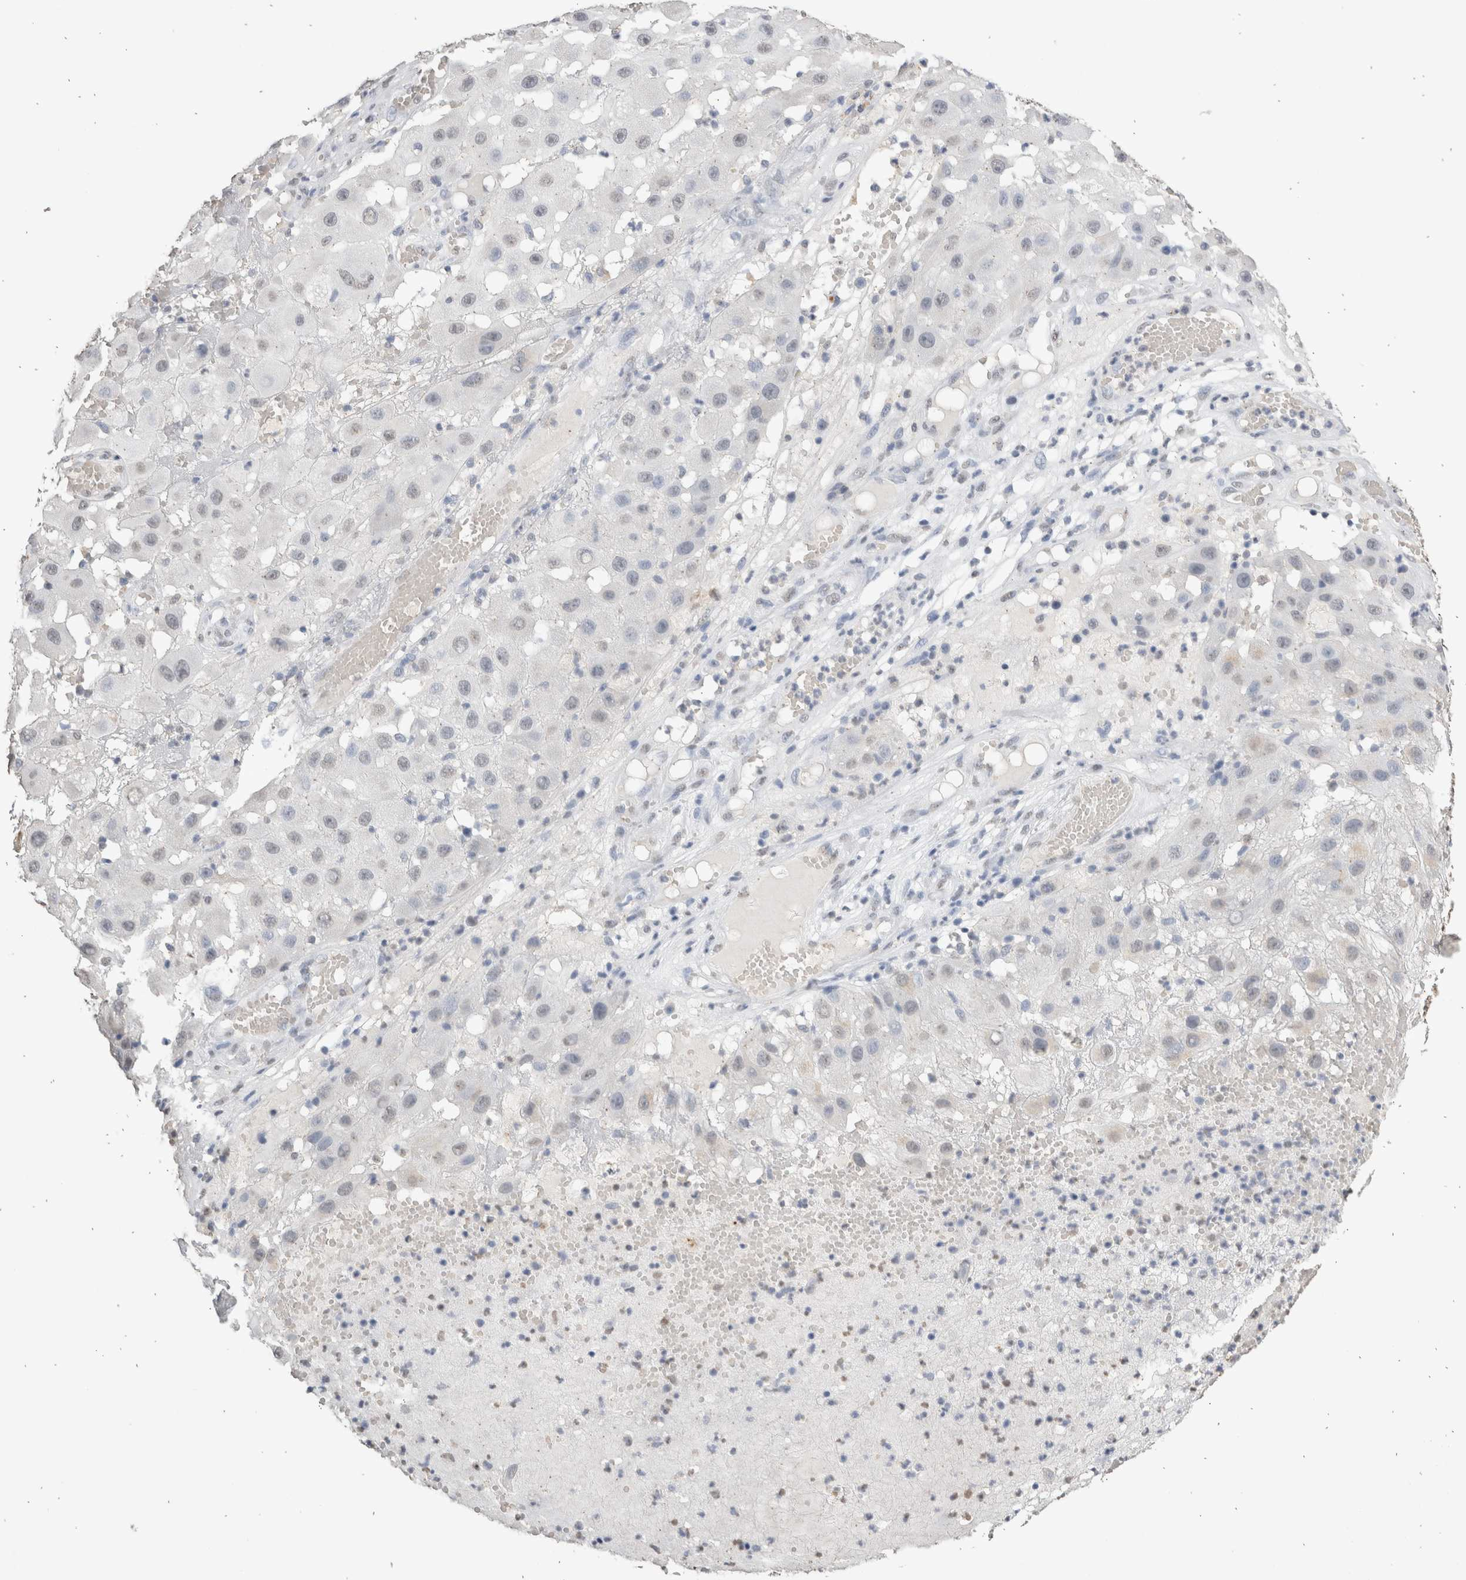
{"staining": {"intensity": "negative", "quantity": "none", "location": "none"}, "tissue": "melanoma", "cell_type": "Tumor cells", "image_type": "cancer", "snomed": [{"axis": "morphology", "description": "Malignant melanoma, NOS"}, {"axis": "topography", "description": "Skin"}], "caption": "Immunohistochemistry histopathology image of neoplastic tissue: melanoma stained with DAB displays no significant protein staining in tumor cells.", "gene": "LGALS2", "patient": {"sex": "female", "age": 81}}